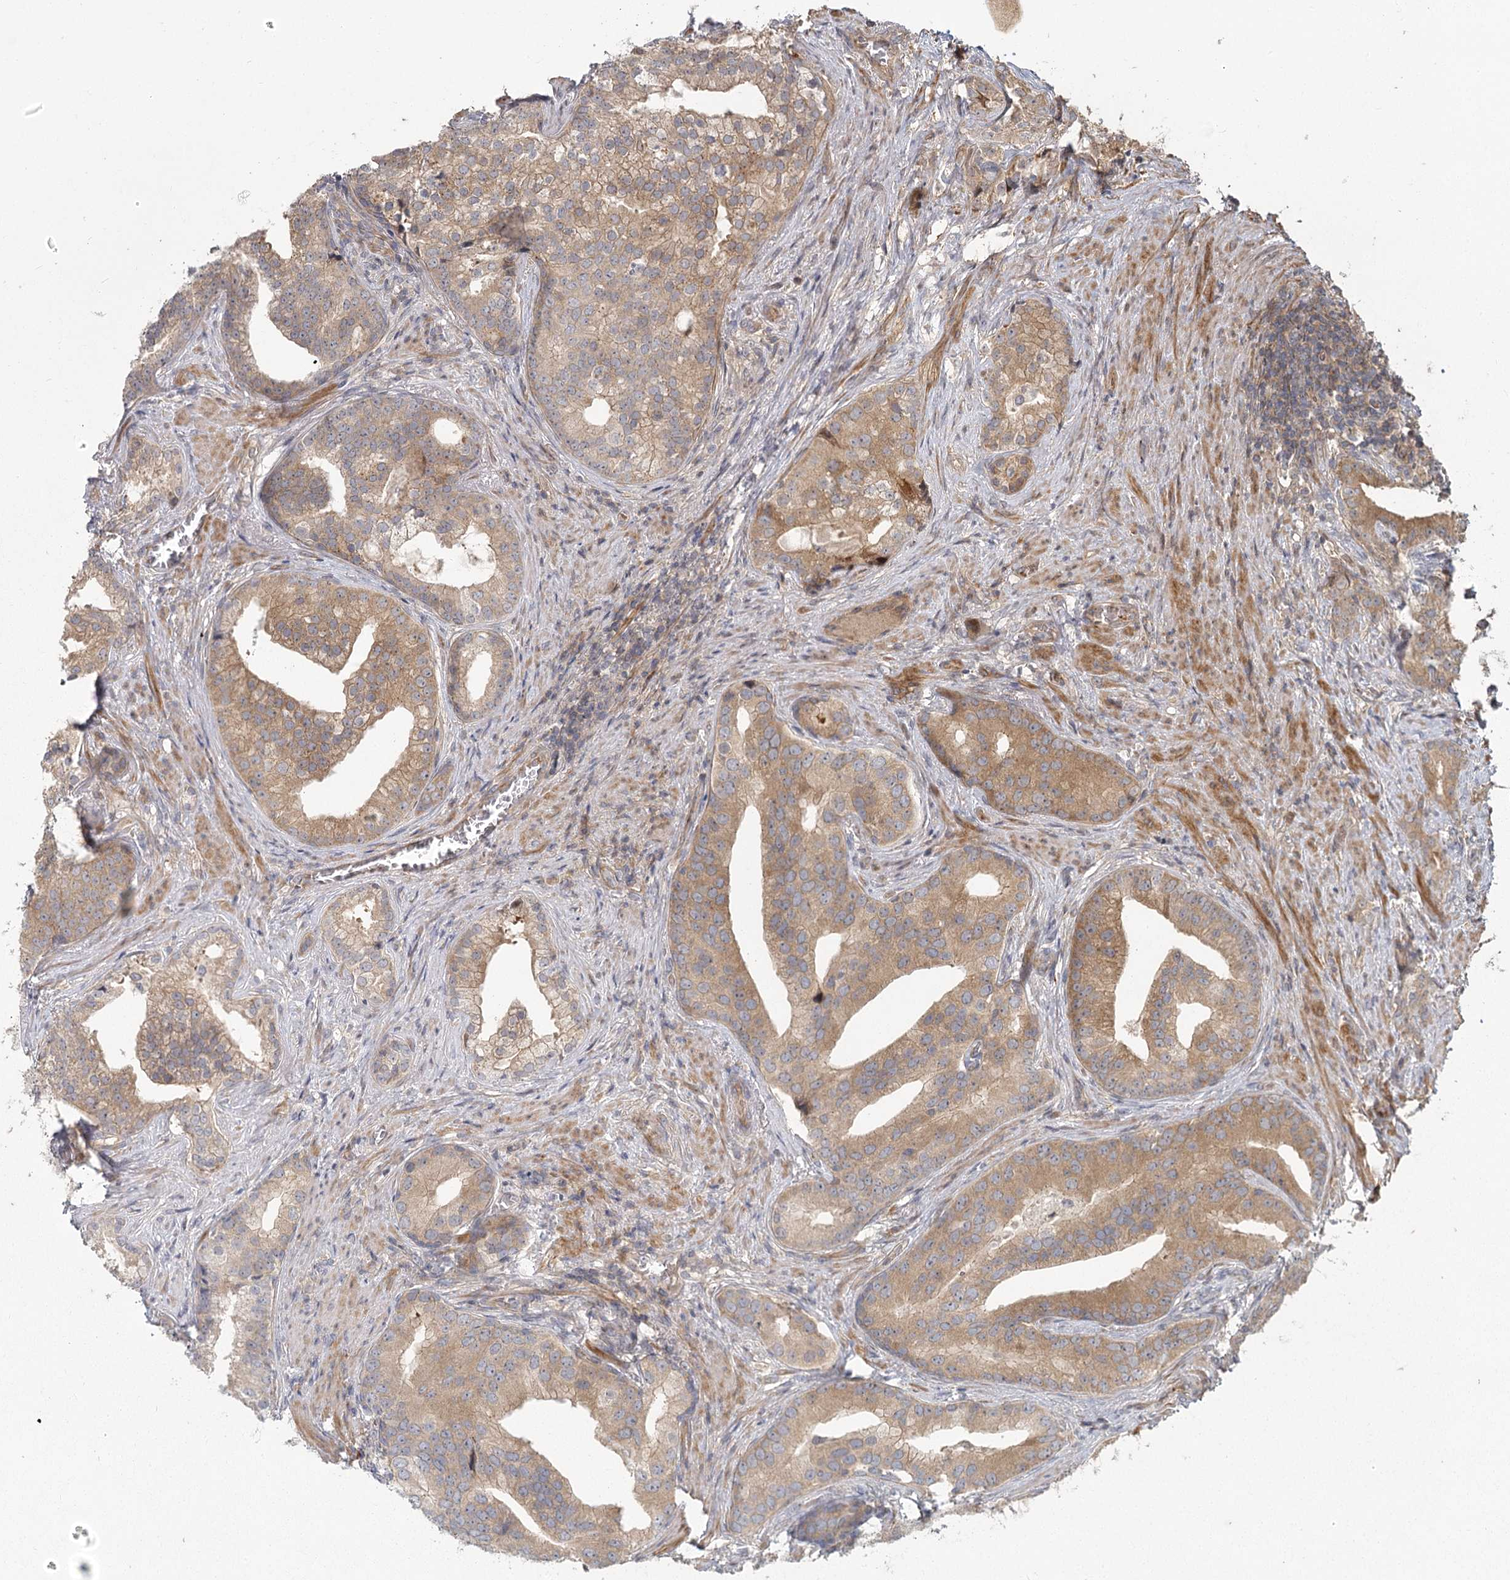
{"staining": {"intensity": "moderate", "quantity": ">75%", "location": "cytoplasmic/membranous"}, "tissue": "prostate cancer", "cell_type": "Tumor cells", "image_type": "cancer", "snomed": [{"axis": "morphology", "description": "Adenocarcinoma, Low grade"}, {"axis": "topography", "description": "Prostate"}], "caption": "High-power microscopy captured an IHC image of prostate cancer, revealing moderate cytoplasmic/membranous staining in about >75% of tumor cells. The staining is performed using DAB (3,3'-diaminobenzidine) brown chromogen to label protein expression. The nuclei are counter-stained blue using hematoxylin.", "gene": "RAPGEF6", "patient": {"sex": "male", "age": 71}}